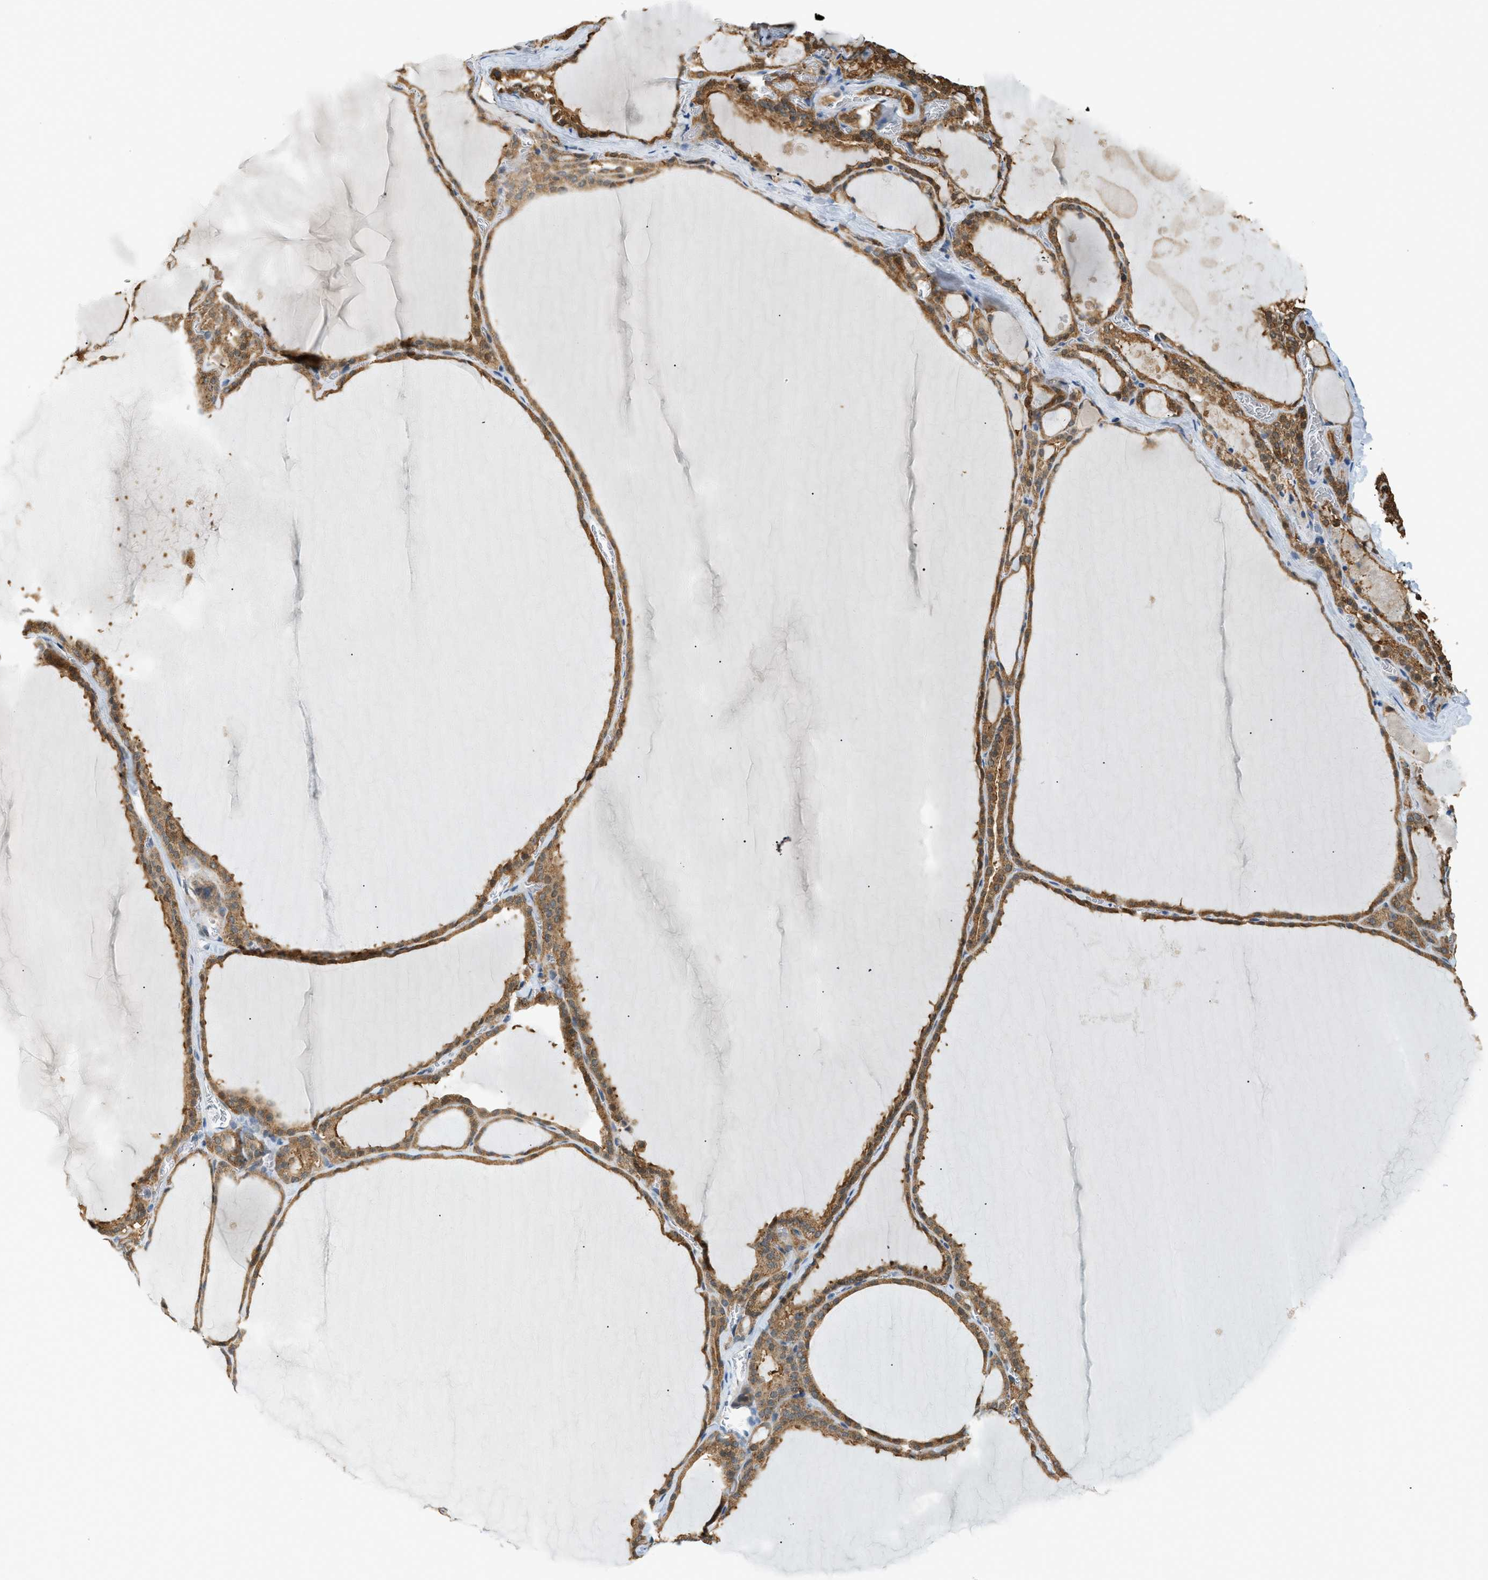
{"staining": {"intensity": "moderate", "quantity": ">75%", "location": "cytoplasmic/membranous"}, "tissue": "thyroid gland", "cell_type": "Glandular cells", "image_type": "normal", "snomed": [{"axis": "morphology", "description": "Normal tissue, NOS"}, {"axis": "topography", "description": "Thyroid gland"}], "caption": "Moderate cytoplasmic/membranous staining for a protein is seen in approximately >75% of glandular cells of normal thyroid gland using IHC.", "gene": "PIGG", "patient": {"sex": "male", "age": 56}}